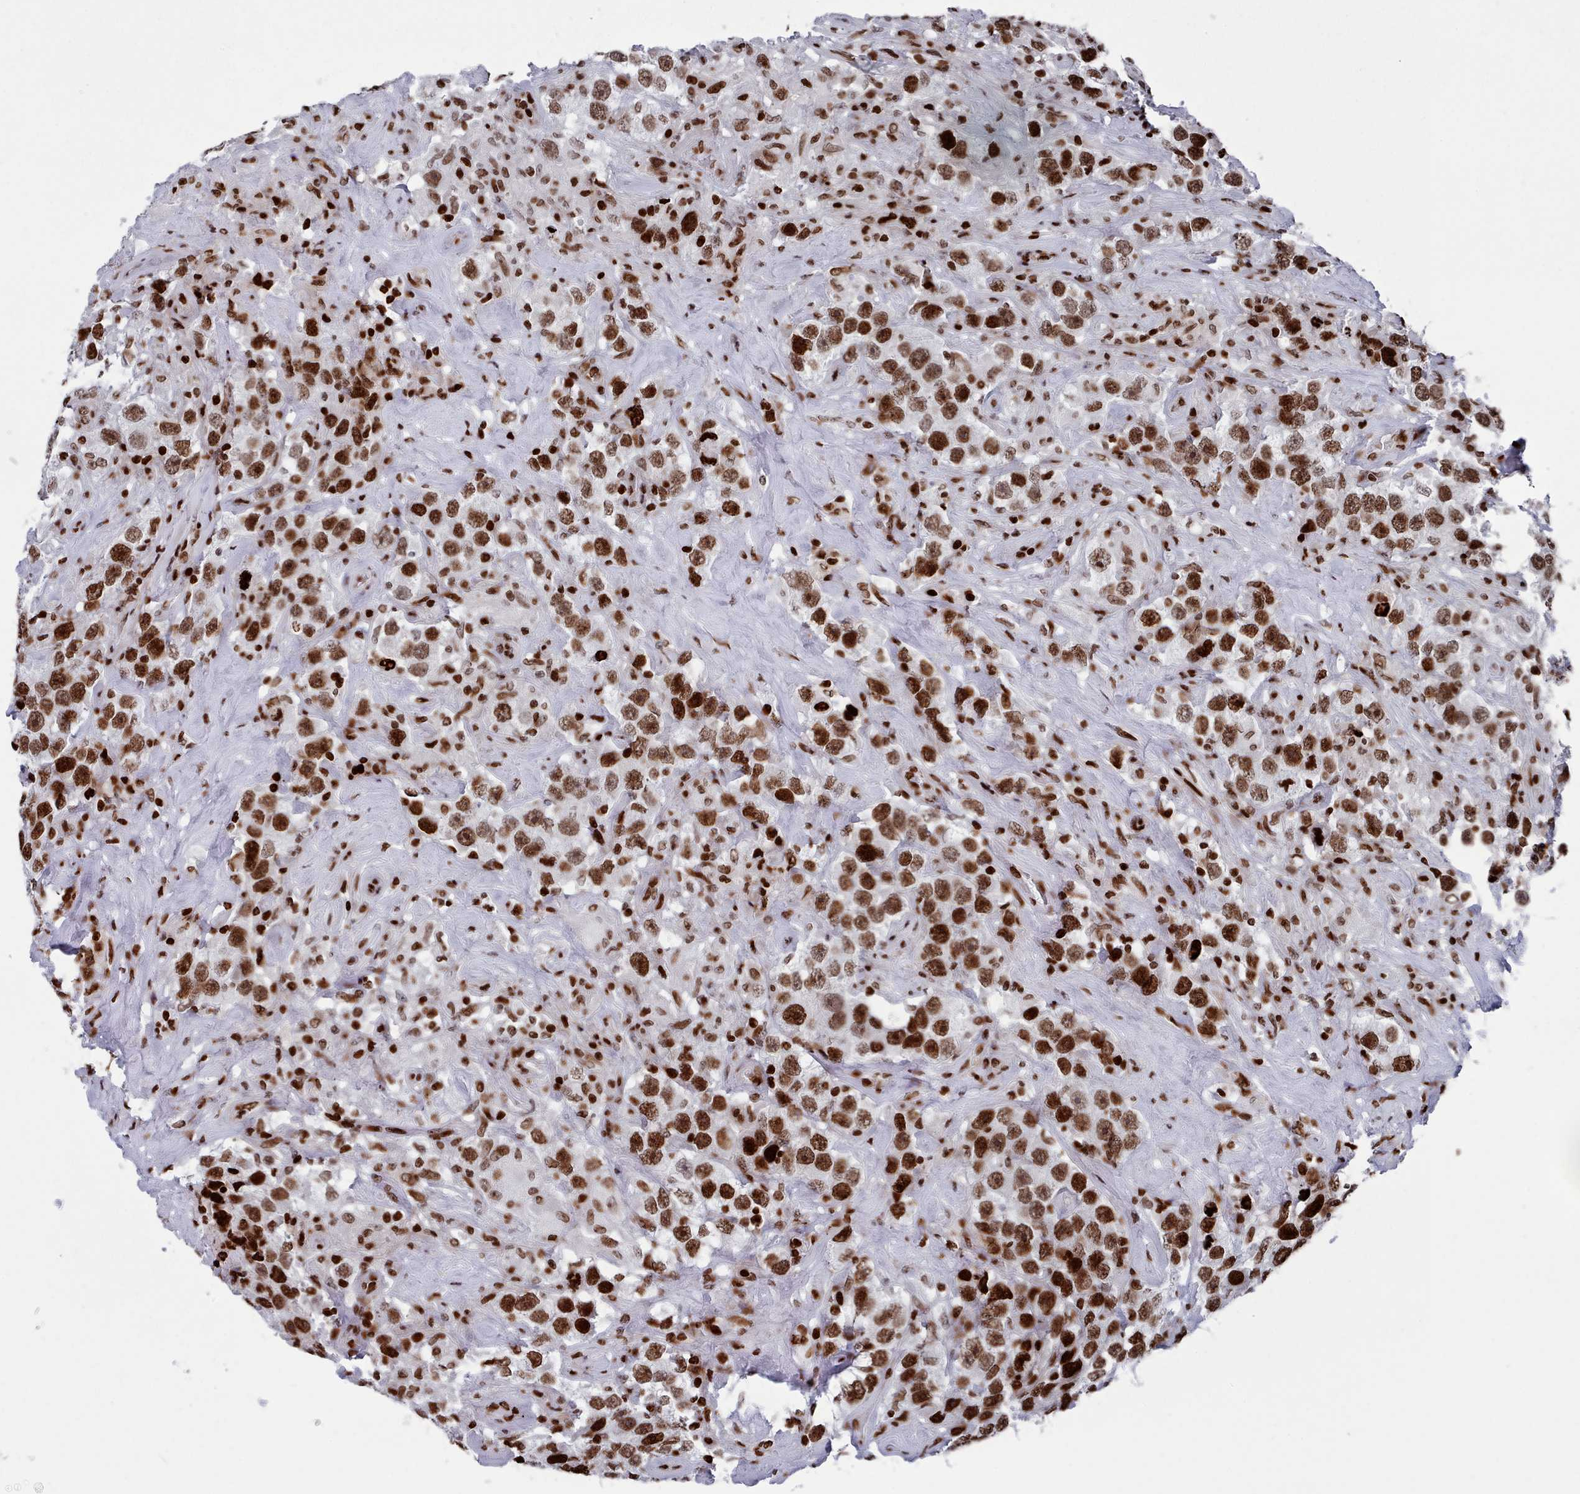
{"staining": {"intensity": "strong", "quantity": ">75%", "location": "nuclear"}, "tissue": "testis cancer", "cell_type": "Tumor cells", "image_type": "cancer", "snomed": [{"axis": "morphology", "description": "Seminoma, NOS"}, {"axis": "topography", "description": "Testis"}], "caption": "Human testis cancer stained for a protein (brown) reveals strong nuclear positive expression in approximately >75% of tumor cells.", "gene": "PCDHB12", "patient": {"sex": "male", "age": 49}}